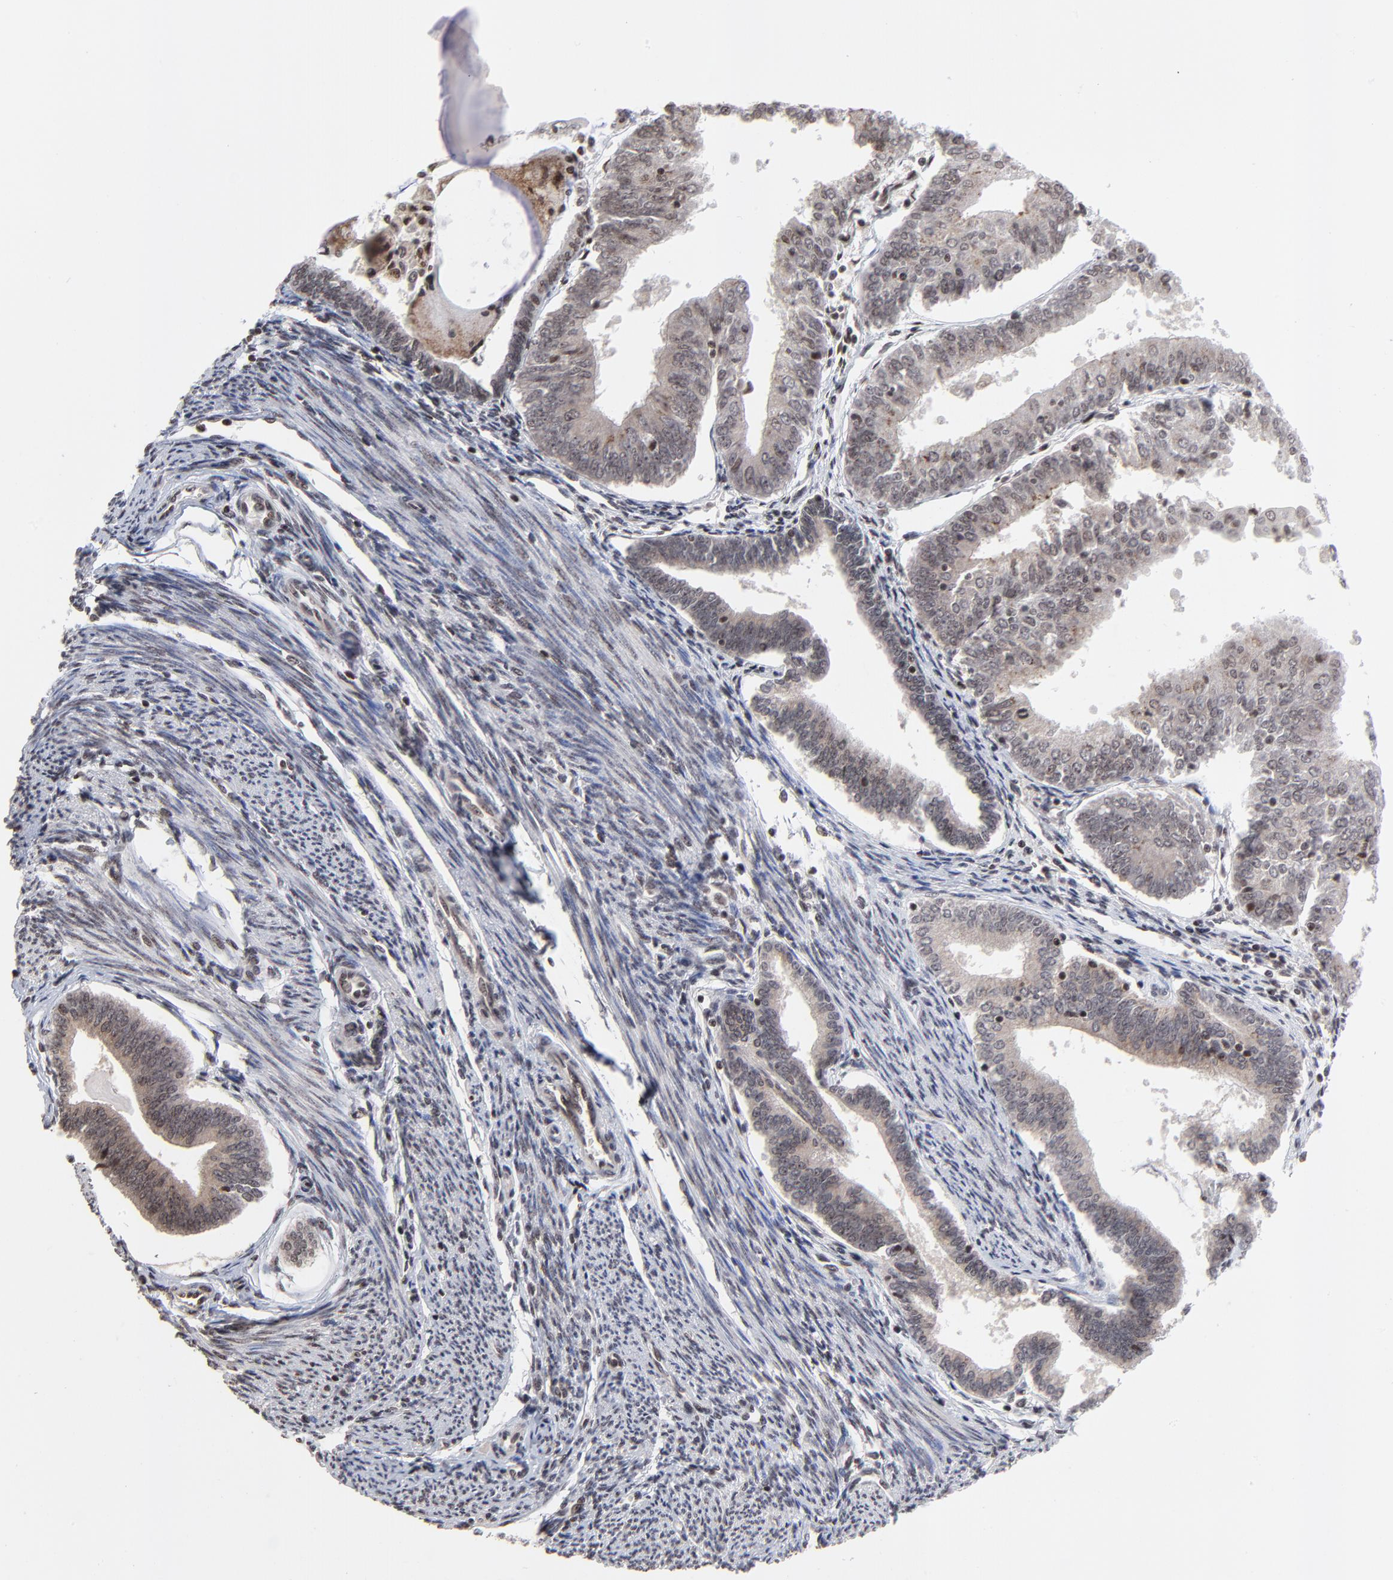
{"staining": {"intensity": "weak", "quantity": ">75%", "location": "cytoplasmic/membranous"}, "tissue": "endometrial cancer", "cell_type": "Tumor cells", "image_type": "cancer", "snomed": [{"axis": "morphology", "description": "Adenocarcinoma, NOS"}, {"axis": "topography", "description": "Endometrium"}], "caption": "IHC micrograph of neoplastic tissue: human endometrial cancer stained using IHC displays low levels of weak protein expression localized specifically in the cytoplasmic/membranous of tumor cells, appearing as a cytoplasmic/membranous brown color.", "gene": "ZNF777", "patient": {"sex": "female", "age": 79}}